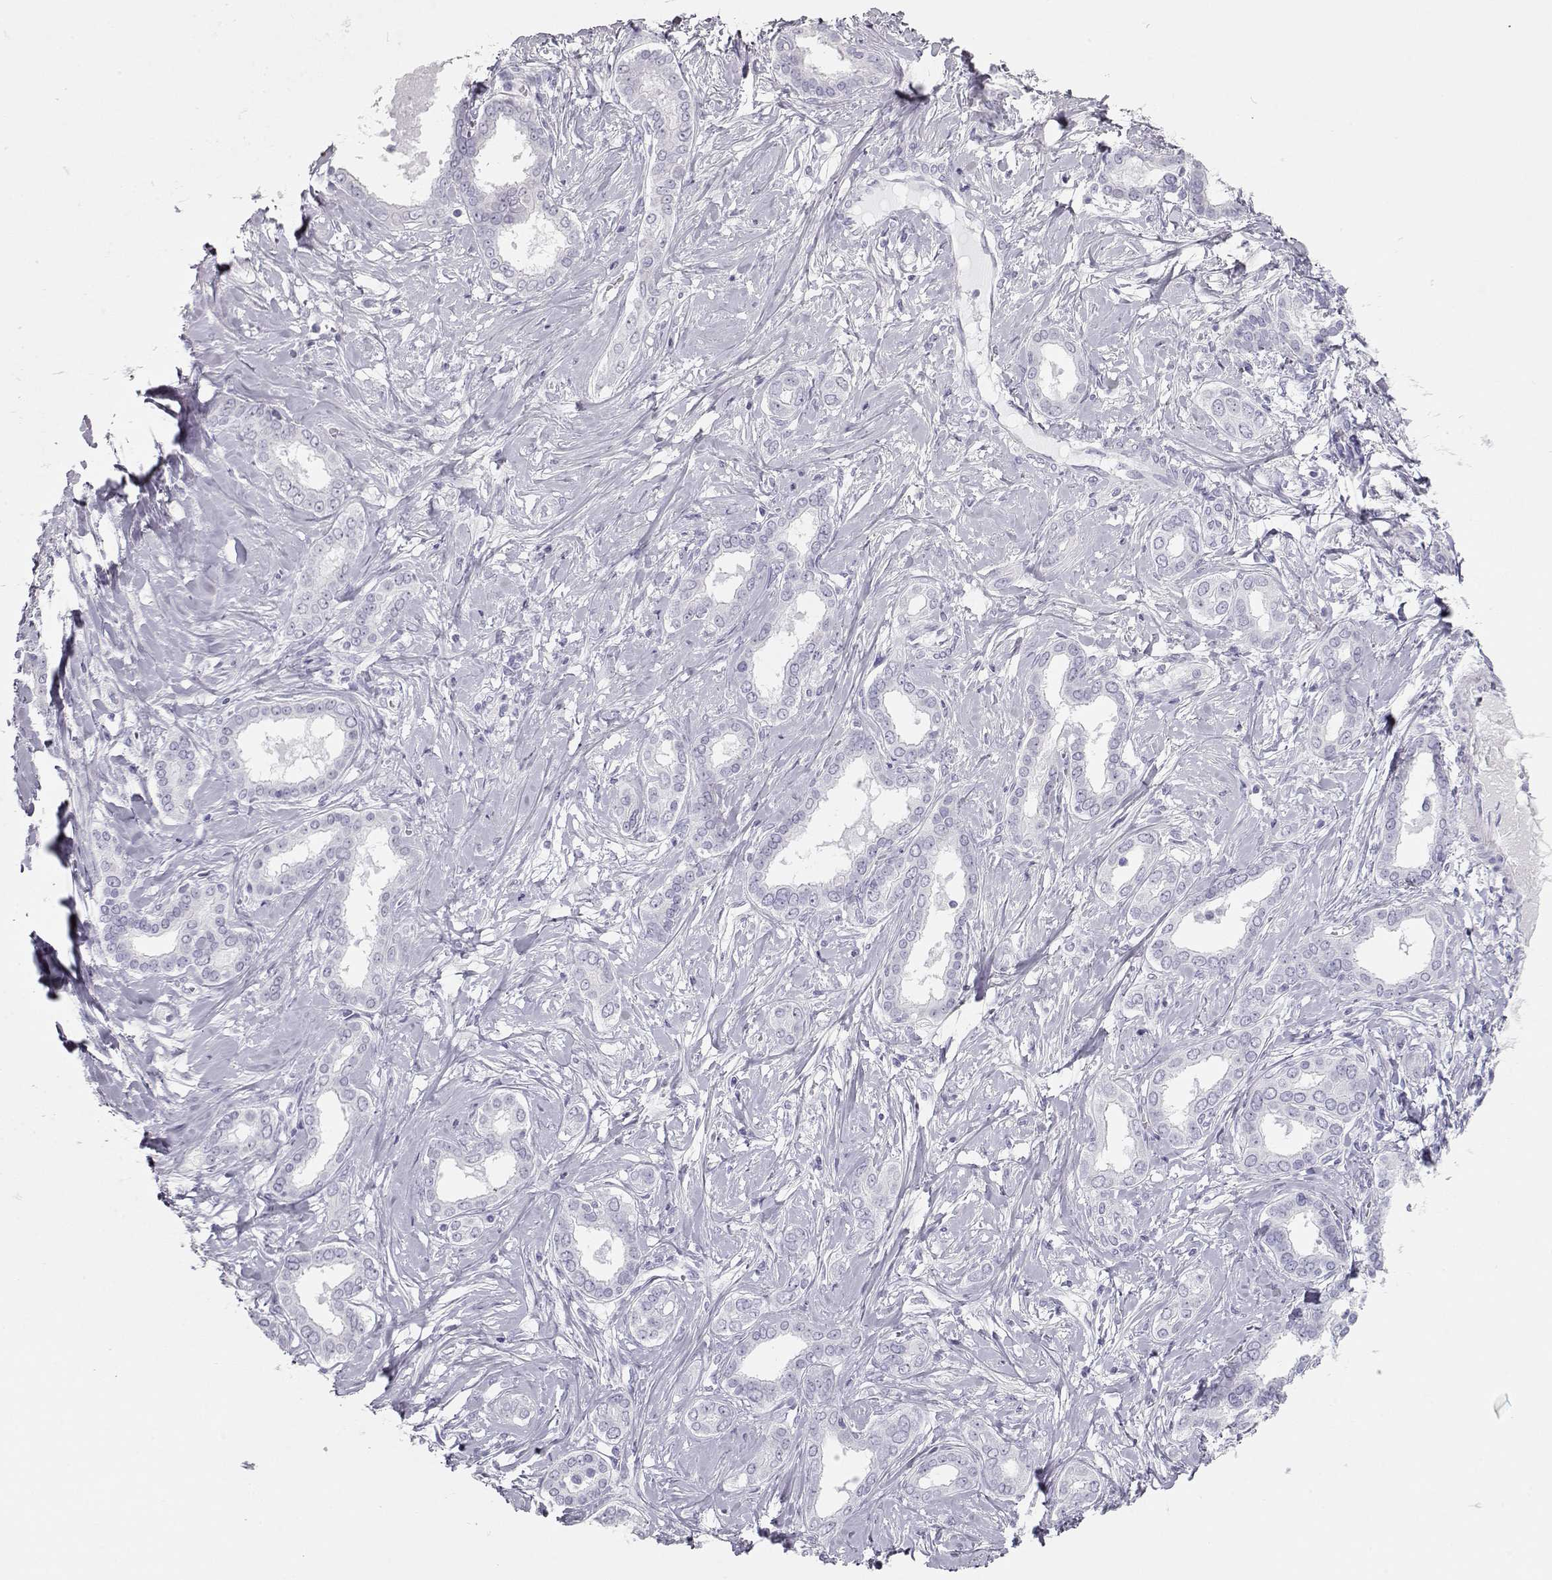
{"staining": {"intensity": "negative", "quantity": "none", "location": "none"}, "tissue": "liver cancer", "cell_type": "Tumor cells", "image_type": "cancer", "snomed": [{"axis": "morphology", "description": "Cholangiocarcinoma"}, {"axis": "topography", "description": "Liver"}], "caption": "Tumor cells are negative for protein expression in human liver cholangiocarcinoma. (DAB (3,3'-diaminobenzidine) IHC visualized using brightfield microscopy, high magnification).", "gene": "TKTL1", "patient": {"sex": "female", "age": 47}}